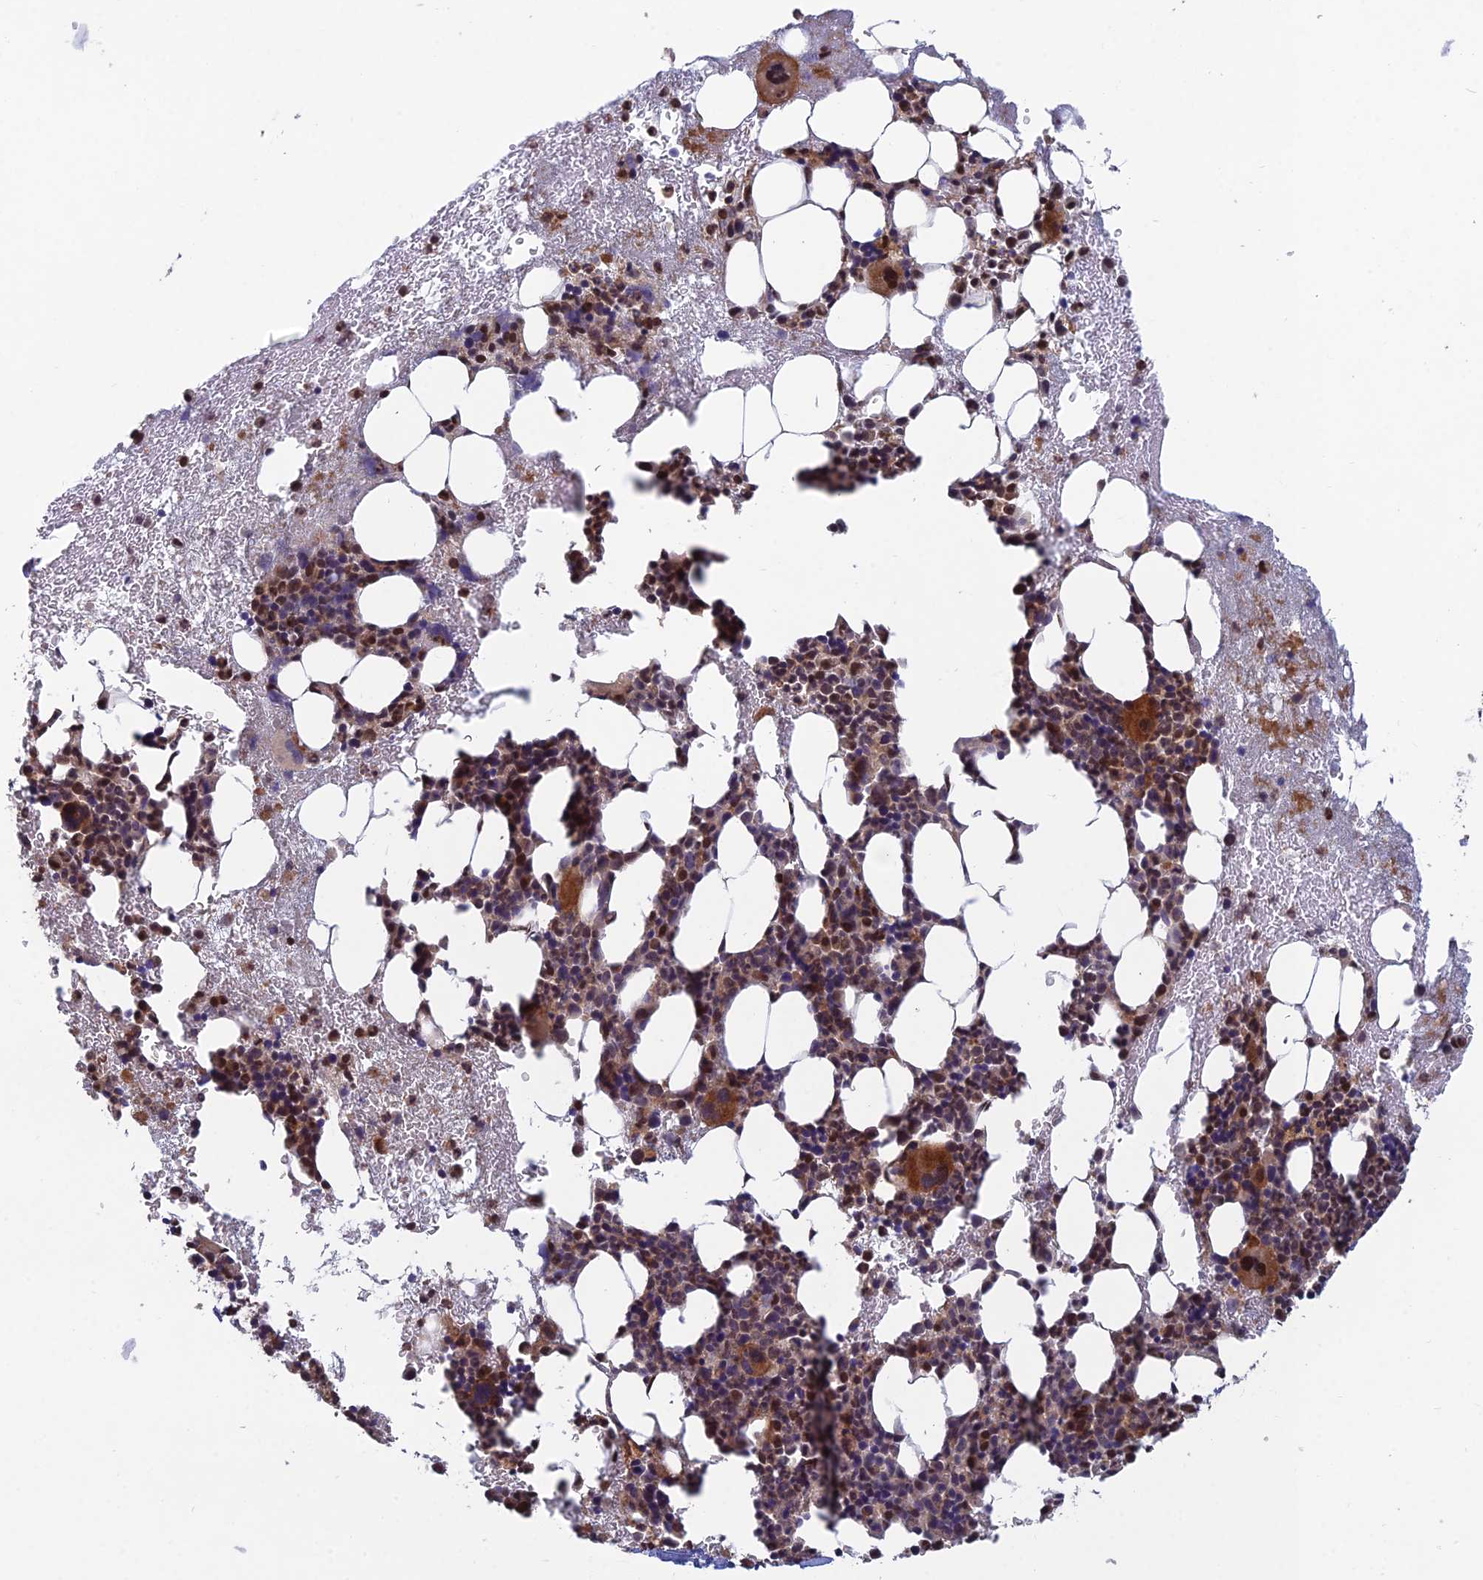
{"staining": {"intensity": "moderate", "quantity": ">75%", "location": "cytoplasmic/membranous"}, "tissue": "bone marrow", "cell_type": "Hematopoietic cells", "image_type": "normal", "snomed": [{"axis": "morphology", "description": "Normal tissue, NOS"}, {"axis": "topography", "description": "Bone marrow"}], "caption": "IHC micrograph of benign bone marrow: human bone marrow stained using immunohistochemistry (IHC) displays medium levels of moderate protein expression localized specifically in the cytoplasmic/membranous of hematopoietic cells, appearing as a cytoplasmic/membranous brown color.", "gene": "C15orf62", "patient": {"sex": "female", "age": 37}}